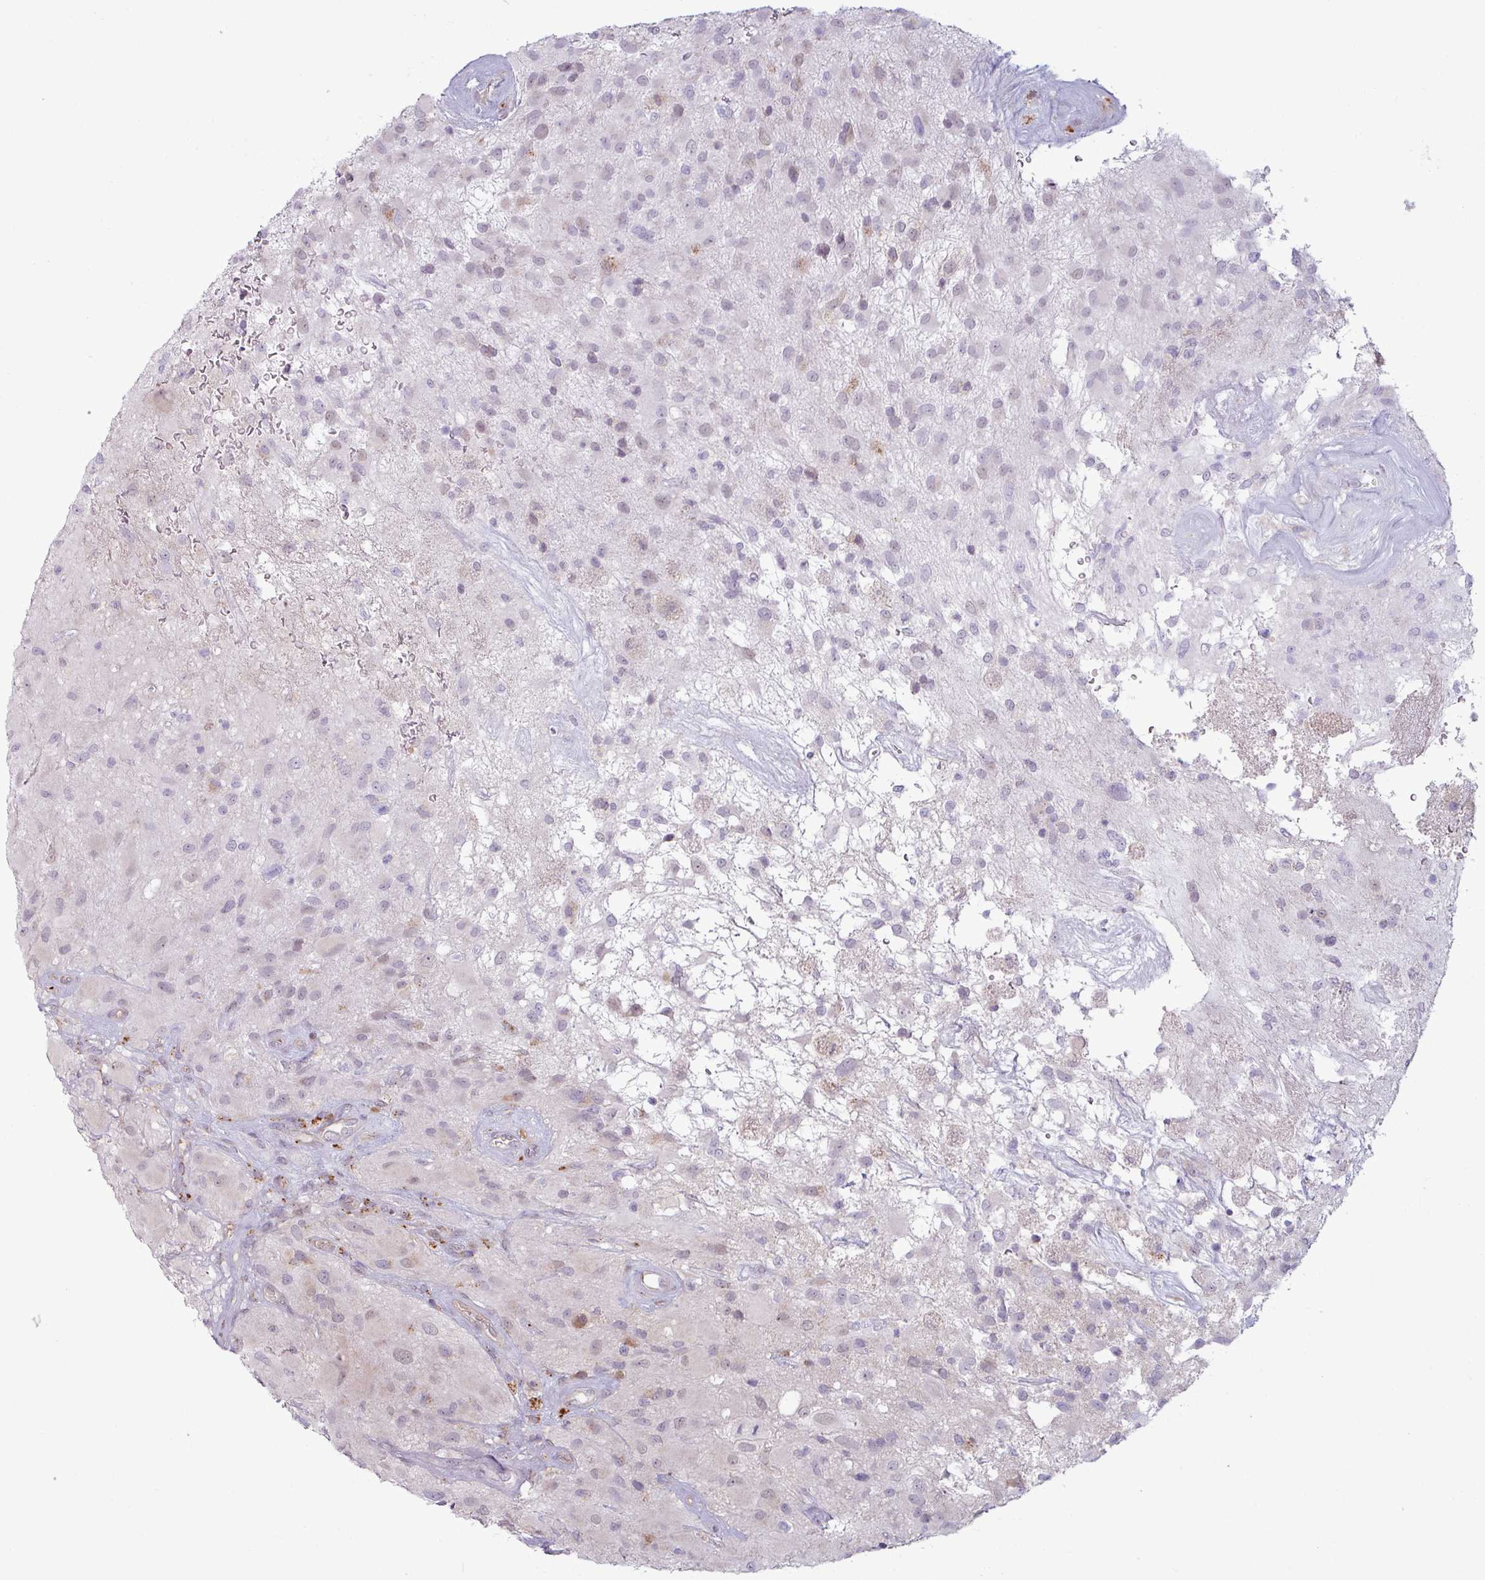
{"staining": {"intensity": "weak", "quantity": "<25%", "location": "nuclear"}, "tissue": "glioma", "cell_type": "Tumor cells", "image_type": "cancer", "snomed": [{"axis": "morphology", "description": "Glioma, malignant, High grade"}, {"axis": "topography", "description": "Brain"}], "caption": "IHC image of neoplastic tissue: human glioma stained with DAB (3,3'-diaminobenzidine) displays no significant protein positivity in tumor cells.", "gene": "CCDC144A", "patient": {"sex": "female", "age": 67}}